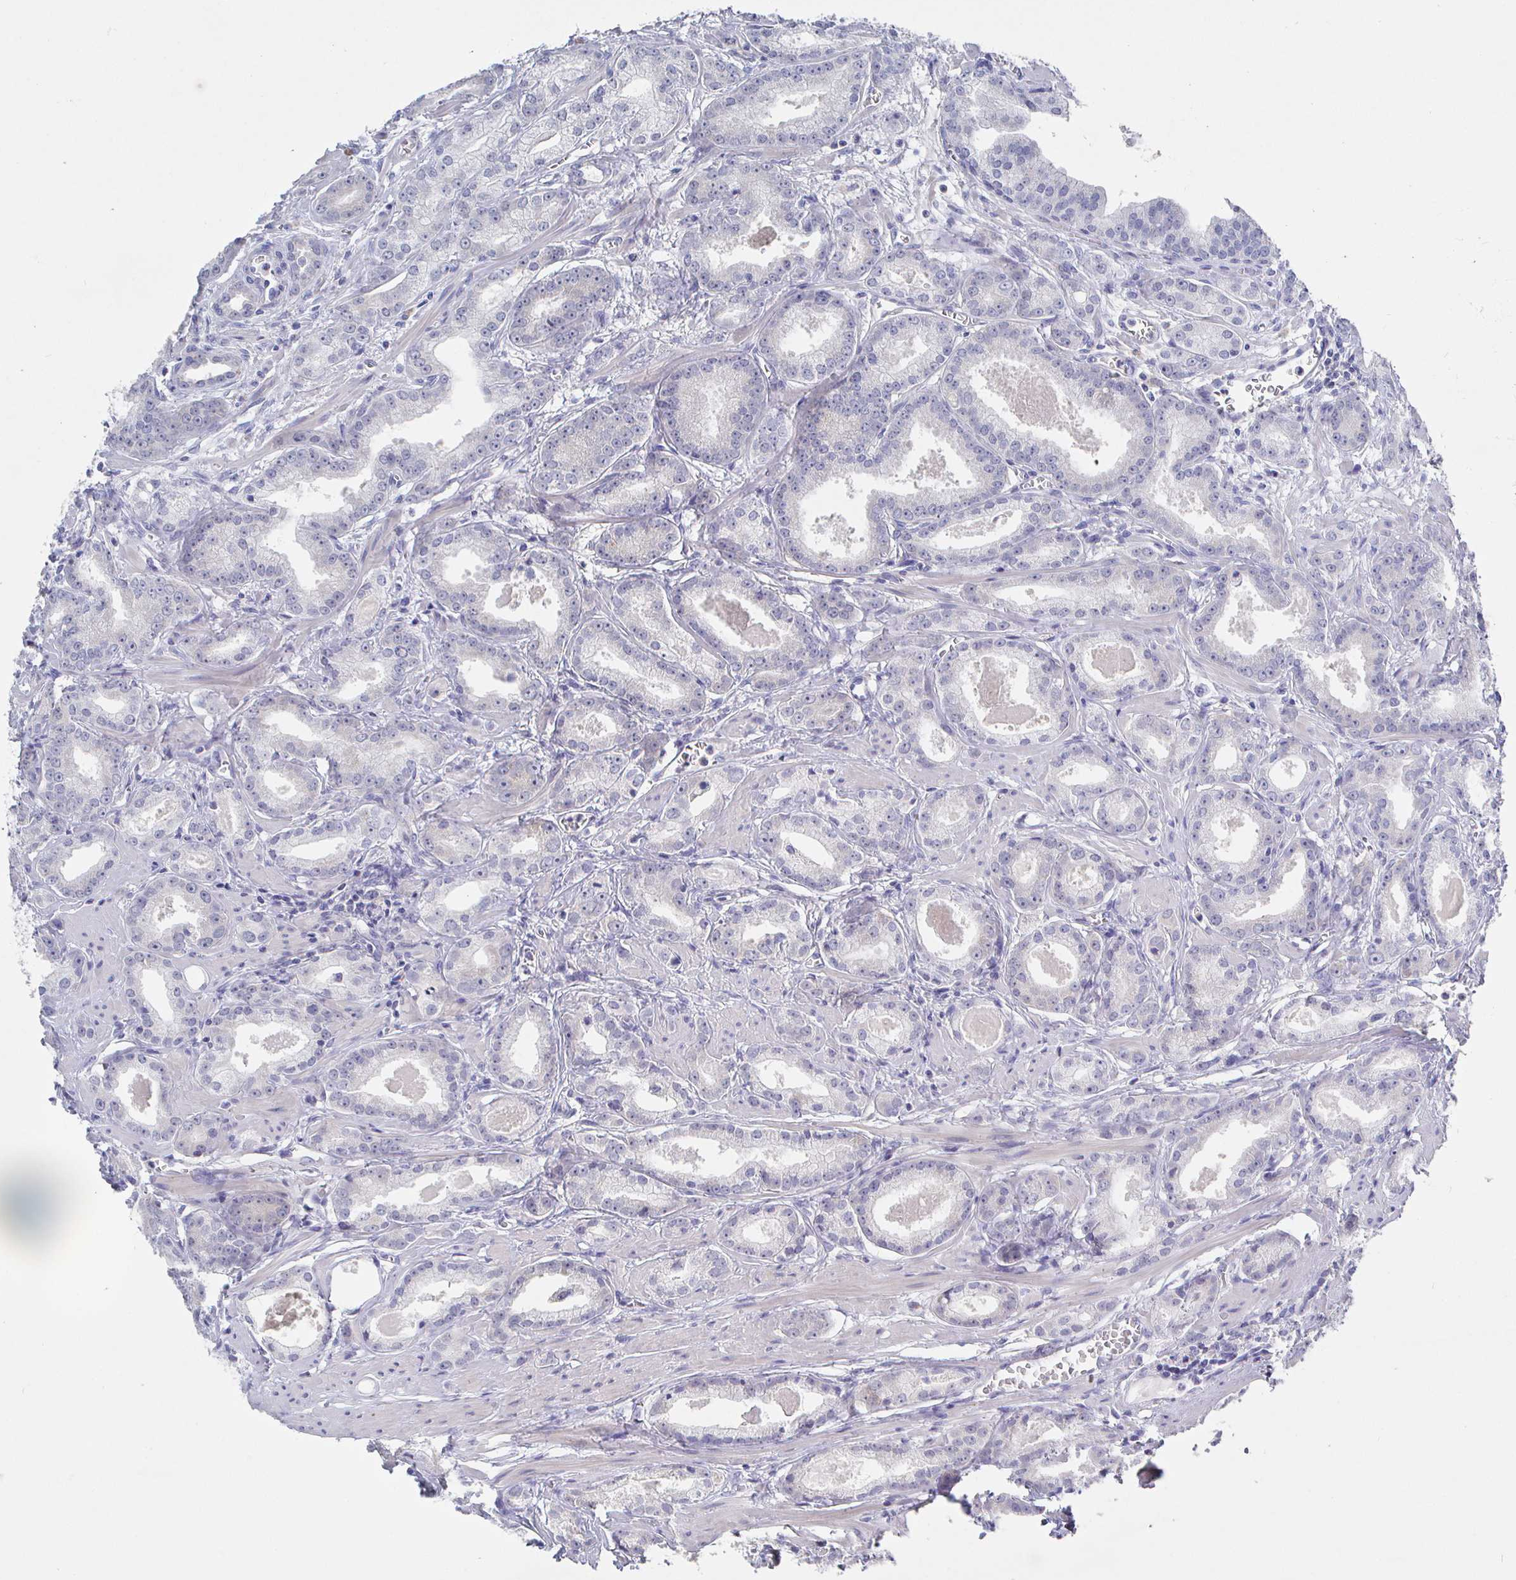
{"staining": {"intensity": "negative", "quantity": "none", "location": "none"}, "tissue": "prostate cancer", "cell_type": "Tumor cells", "image_type": "cancer", "snomed": [{"axis": "morphology", "description": "Adenocarcinoma, NOS"}, {"axis": "morphology", "description": "Adenocarcinoma, Low grade"}, {"axis": "topography", "description": "Prostate"}], "caption": "Tumor cells show no significant protein expression in prostate adenocarcinoma (low-grade).", "gene": "LRRC23", "patient": {"sex": "male", "age": 64}}